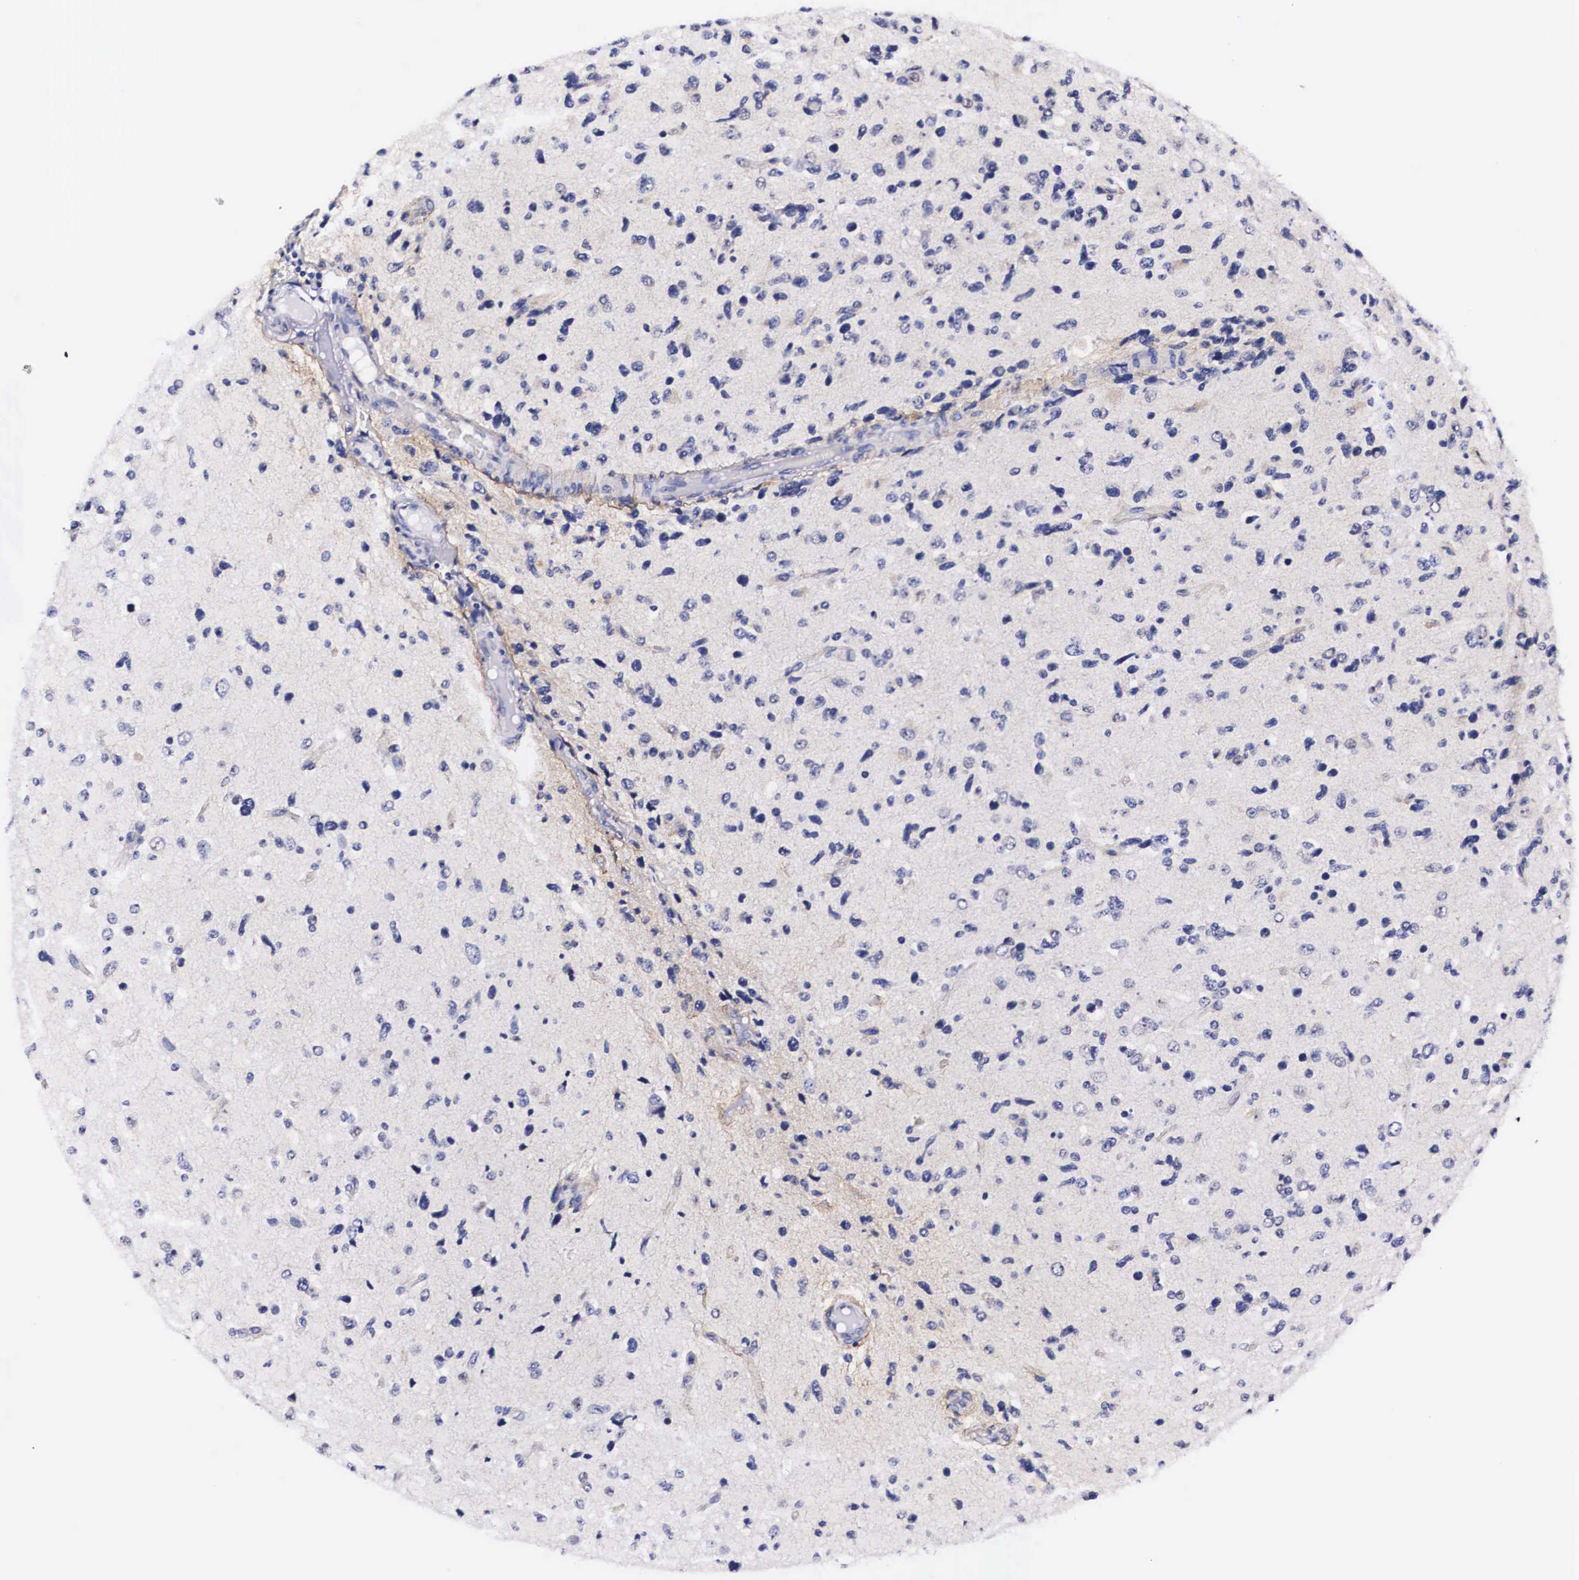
{"staining": {"intensity": "negative", "quantity": "none", "location": "none"}, "tissue": "glioma", "cell_type": "Tumor cells", "image_type": "cancer", "snomed": [{"axis": "morphology", "description": "Glioma, malignant, High grade"}, {"axis": "topography", "description": "Brain"}], "caption": "High power microscopy image of an IHC histopathology image of glioma, revealing no significant staining in tumor cells. (DAB IHC, high magnification).", "gene": "PHETA2", "patient": {"sex": "male", "age": 77}}